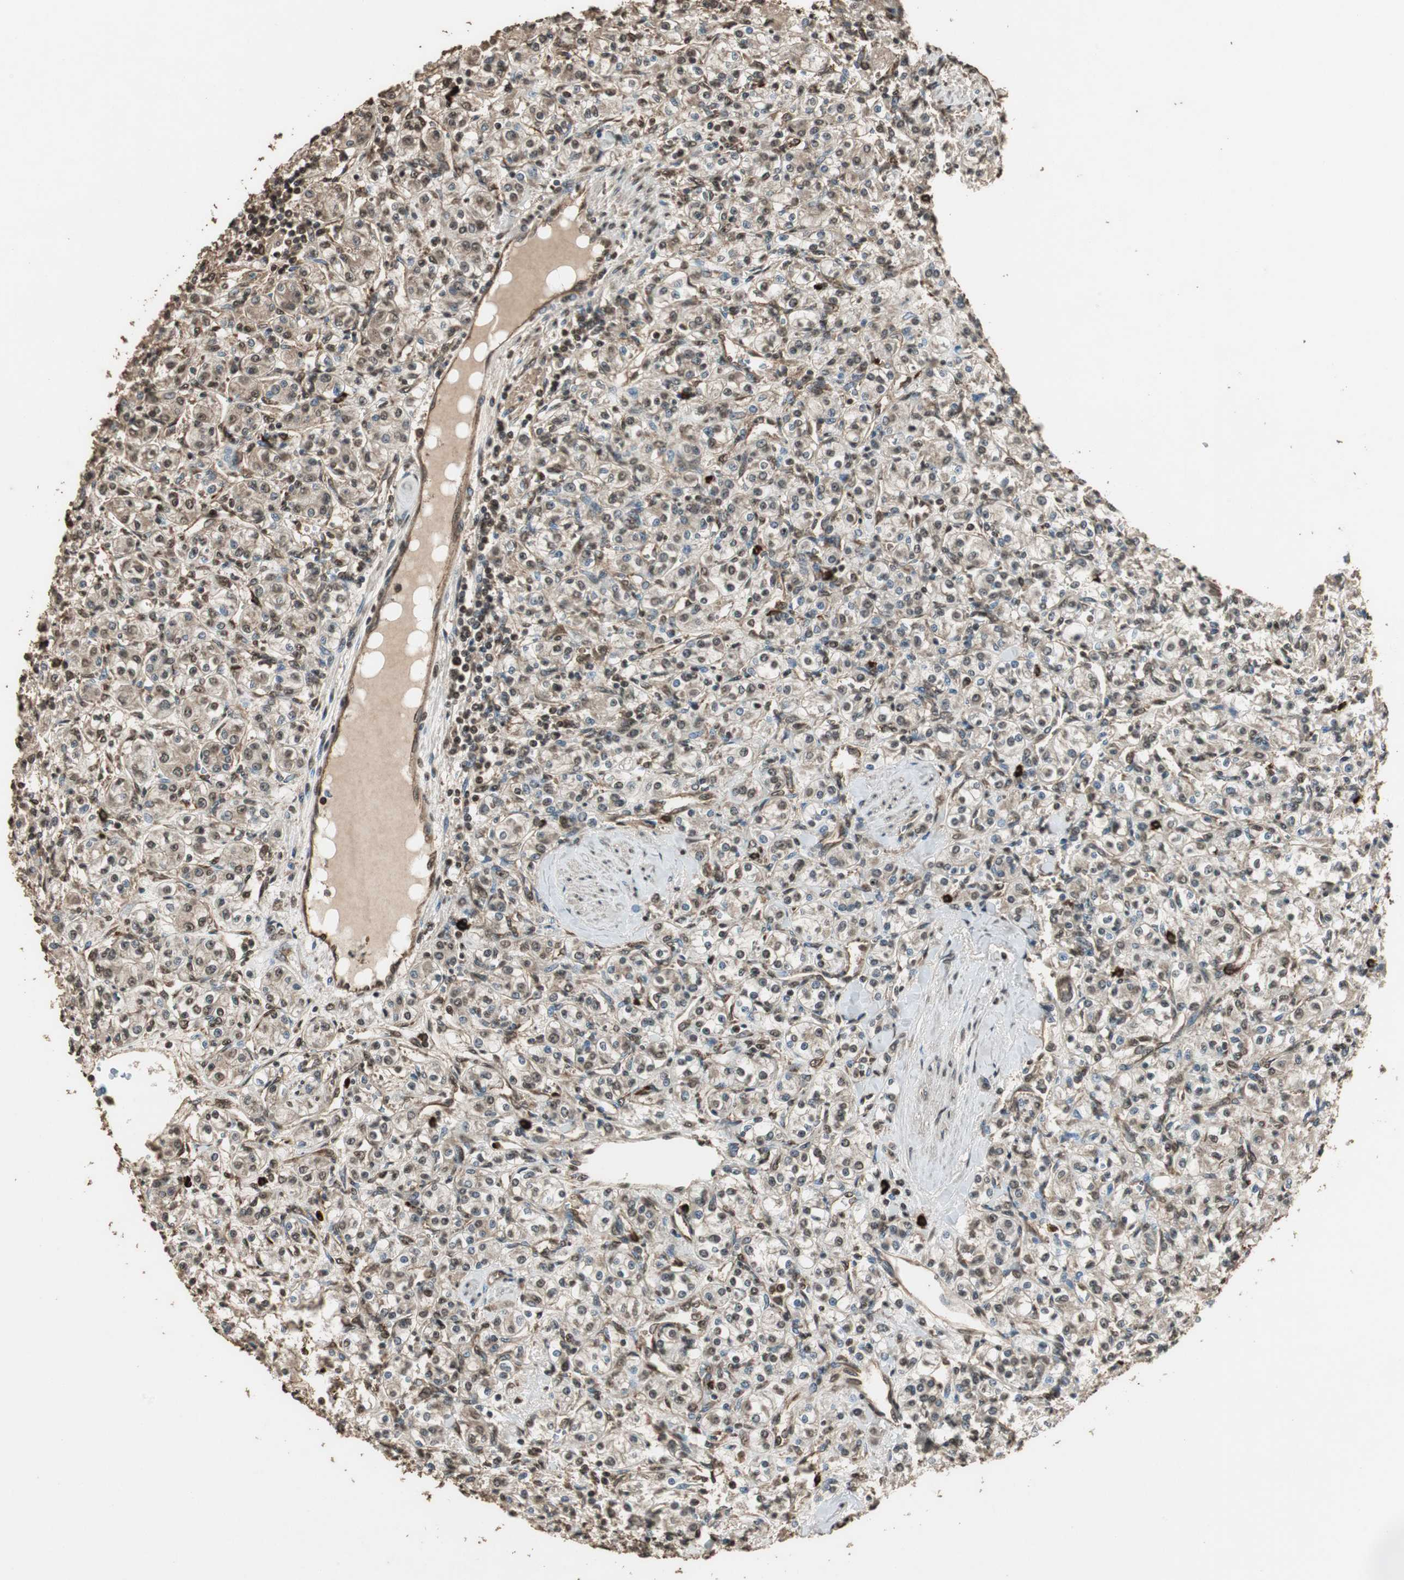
{"staining": {"intensity": "moderate", "quantity": "25%-75%", "location": "cytoplasmic/membranous,nuclear"}, "tissue": "renal cancer", "cell_type": "Tumor cells", "image_type": "cancer", "snomed": [{"axis": "morphology", "description": "Adenocarcinoma, NOS"}, {"axis": "topography", "description": "Kidney"}], "caption": "DAB immunohistochemical staining of human renal cancer displays moderate cytoplasmic/membranous and nuclear protein staining in about 25%-75% of tumor cells.", "gene": "PPP1R13B", "patient": {"sex": "male", "age": 77}}